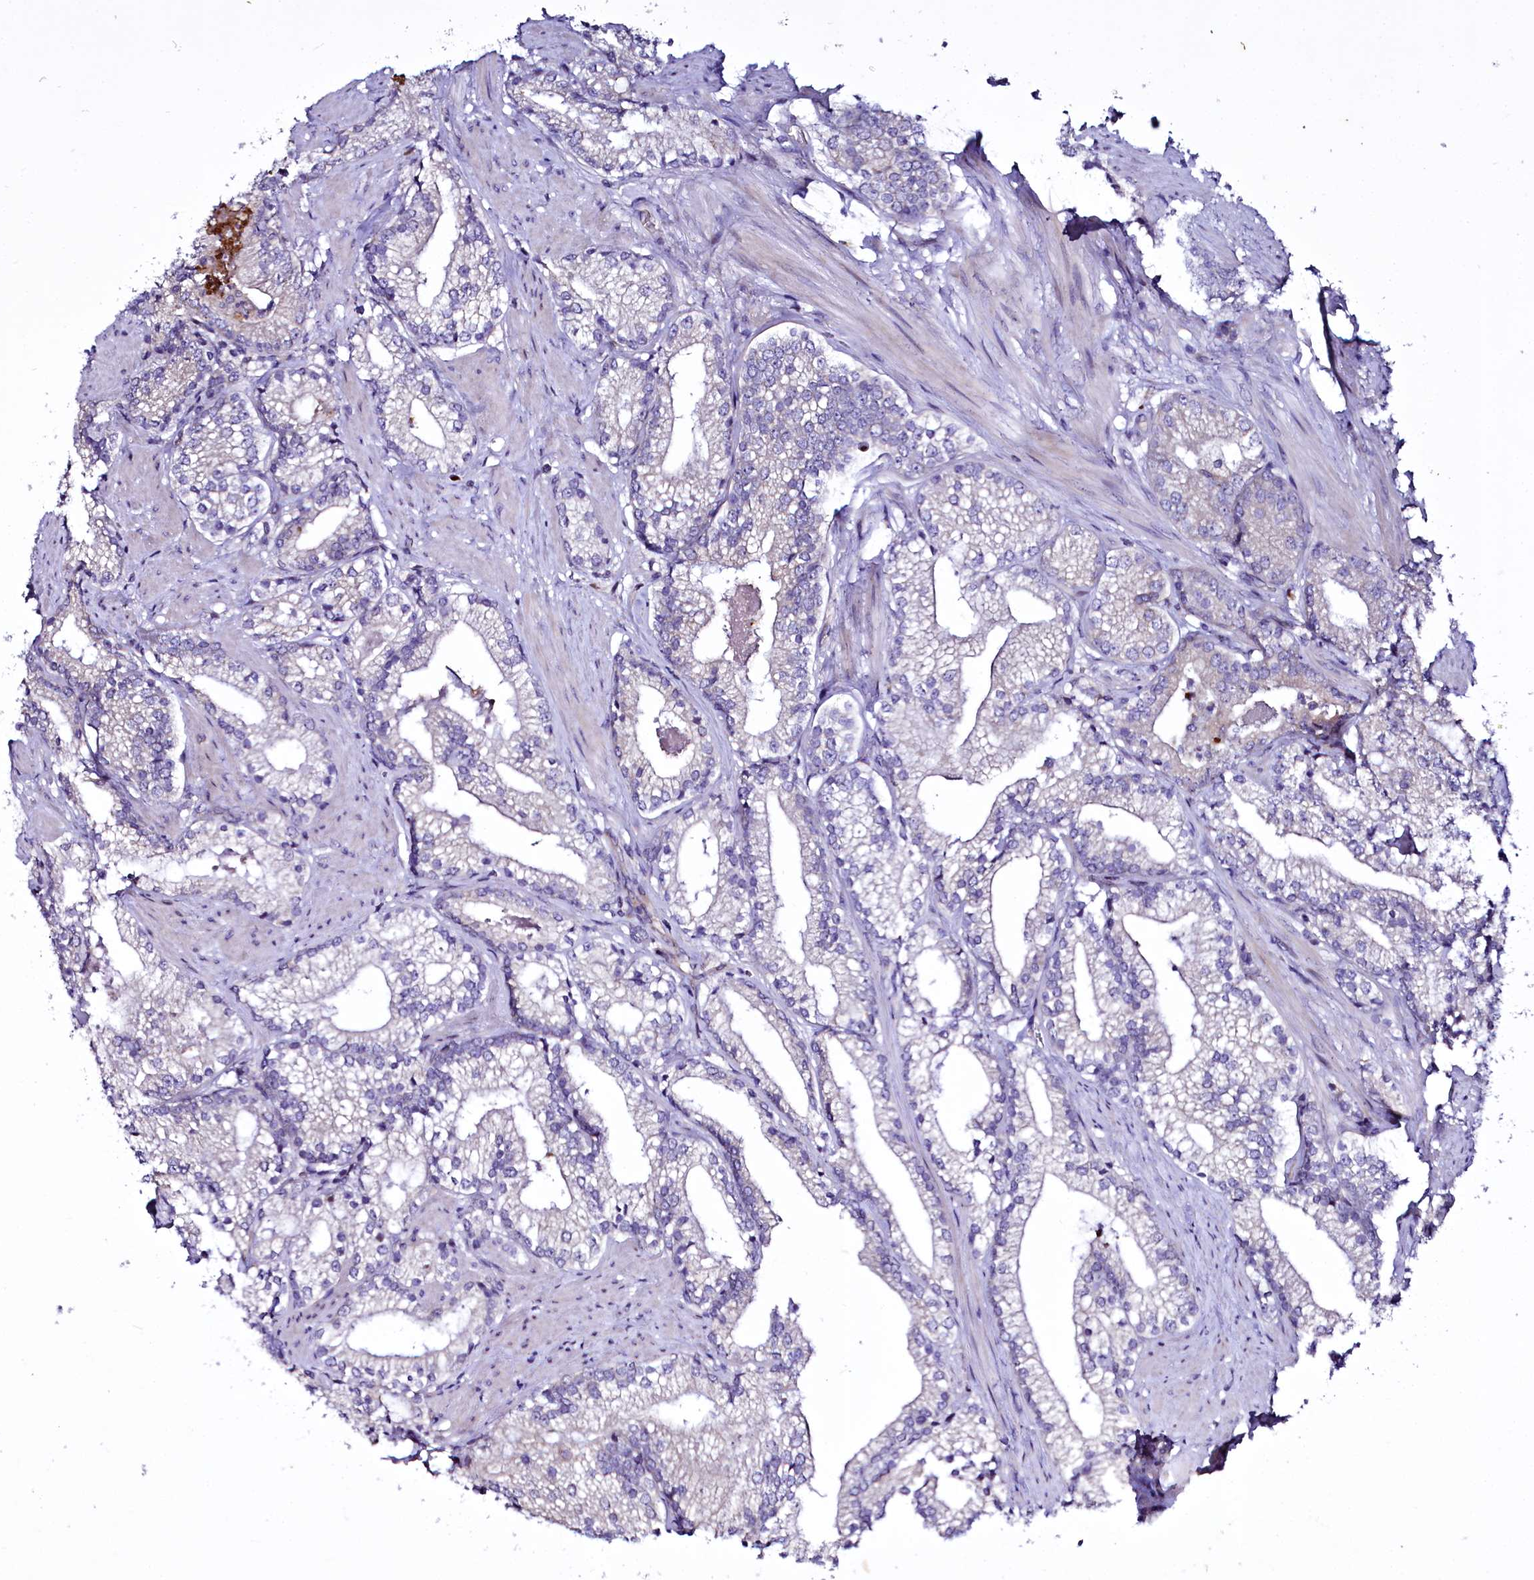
{"staining": {"intensity": "negative", "quantity": "none", "location": "none"}, "tissue": "prostate cancer", "cell_type": "Tumor cells", "image_type": "cancer", "snomed": [{"axis": "morphology", "description": "Adenocarcinoma, High grade"}, {"axis": "topography", "description": "Prostate"}], "caption": "DAB immunohistochemical staining of prostate cancer reveals no significant positivity in tumor cells.", "gene": "ZC3H12C", "patient": {"sex": "male", "age": 66}}